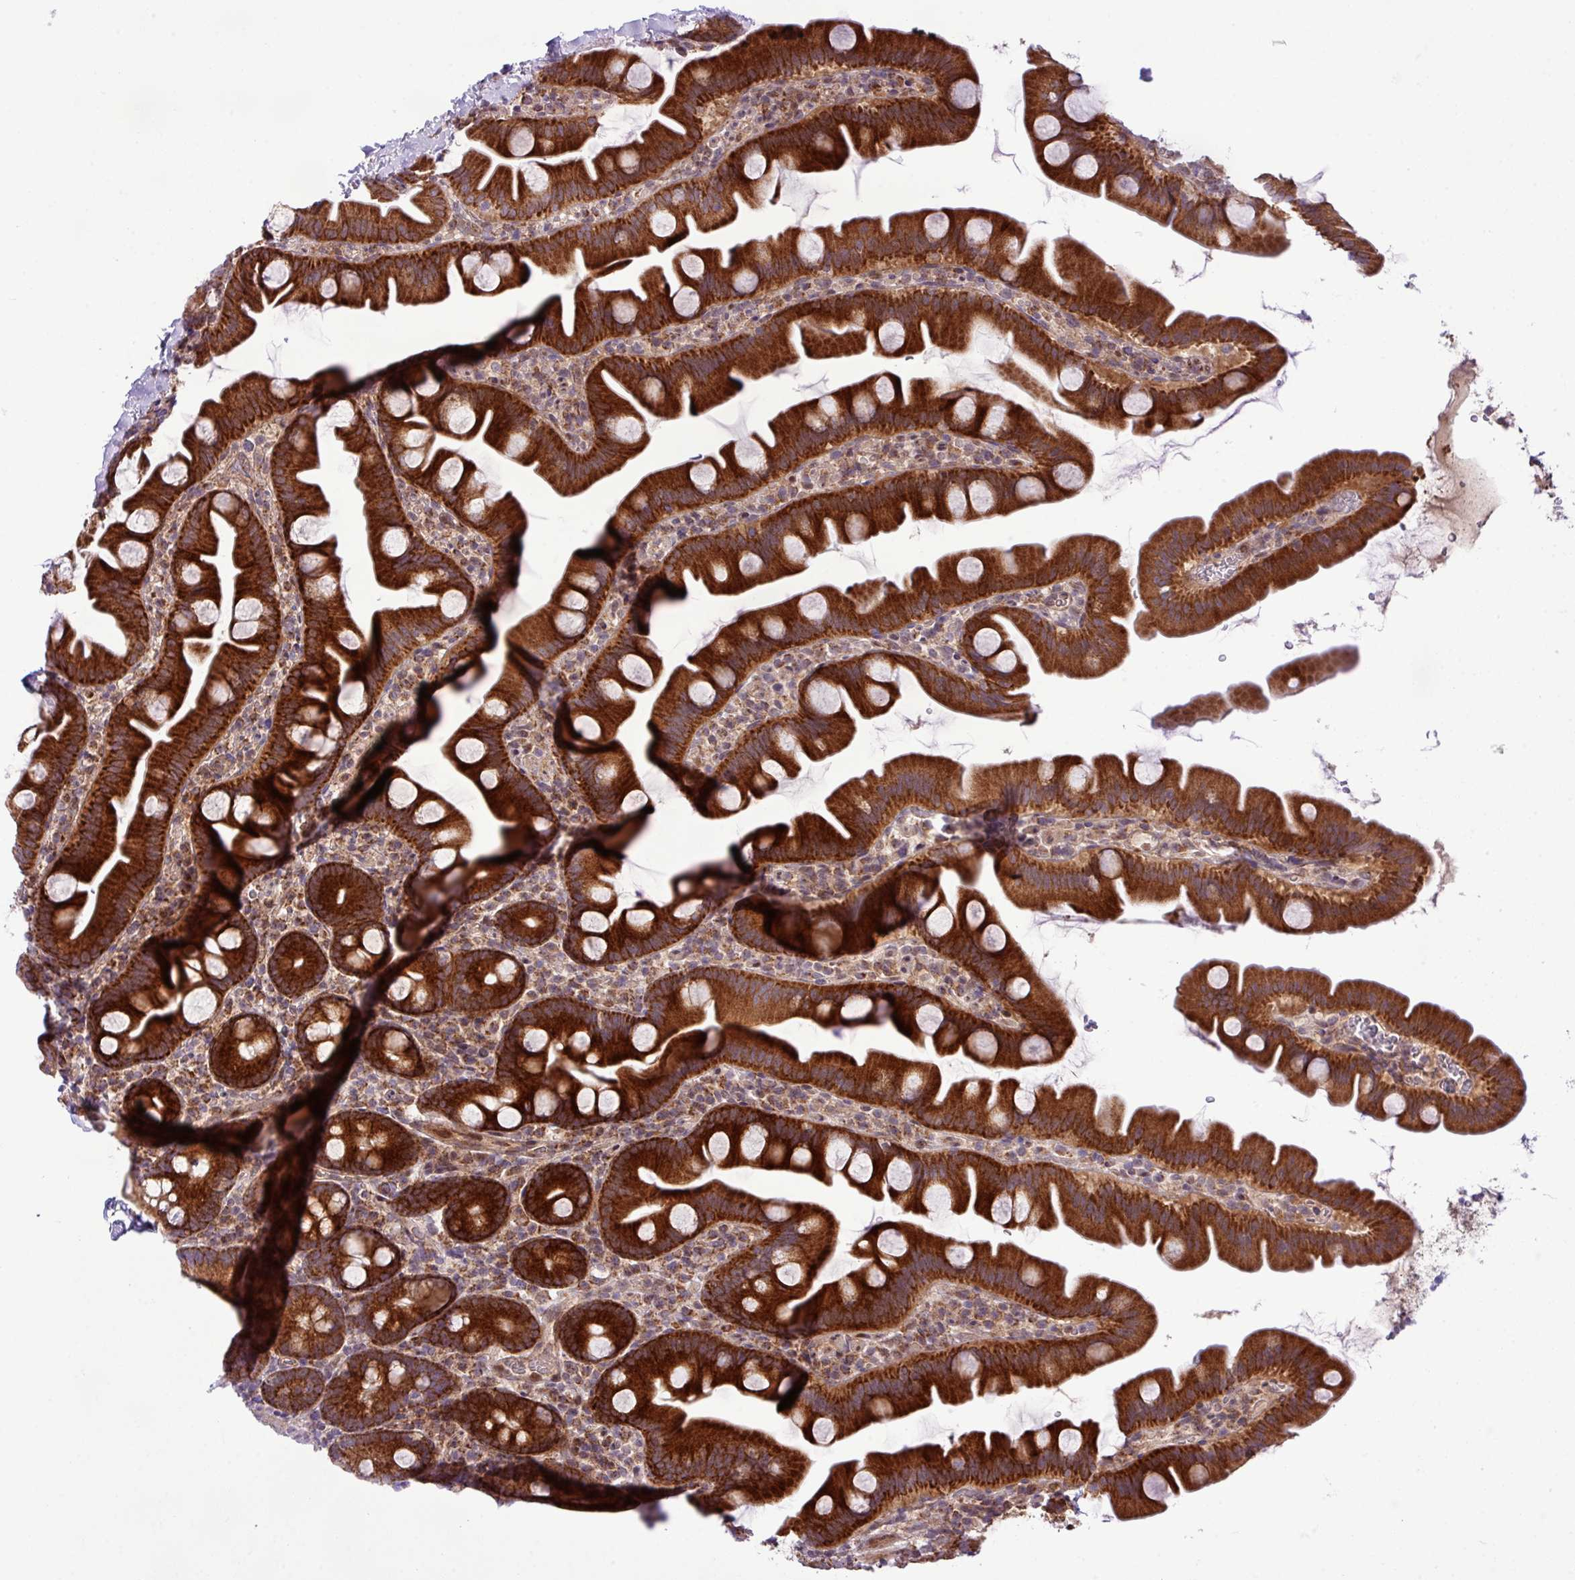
{"staining": {"intensity": "strong", "quantity": ">75%", "location": "cytoplasmic/membranous"}, "tissue": "small intestine", "cell_type": "Glandular cells", "image_type": "normal", "snomed": [{"axis": "morphology", "description": "Normal tissue, NOS"}, {"axis": "topography", "description": "Small intestine"}], "caption": "Human small intestine stained with a brown dye shows strong cytoplasmic/membranous positive positivity in about >75% of glandular cells.", "gene": "B3GNT9", "patient": {"sex": "female", "age": 68}}